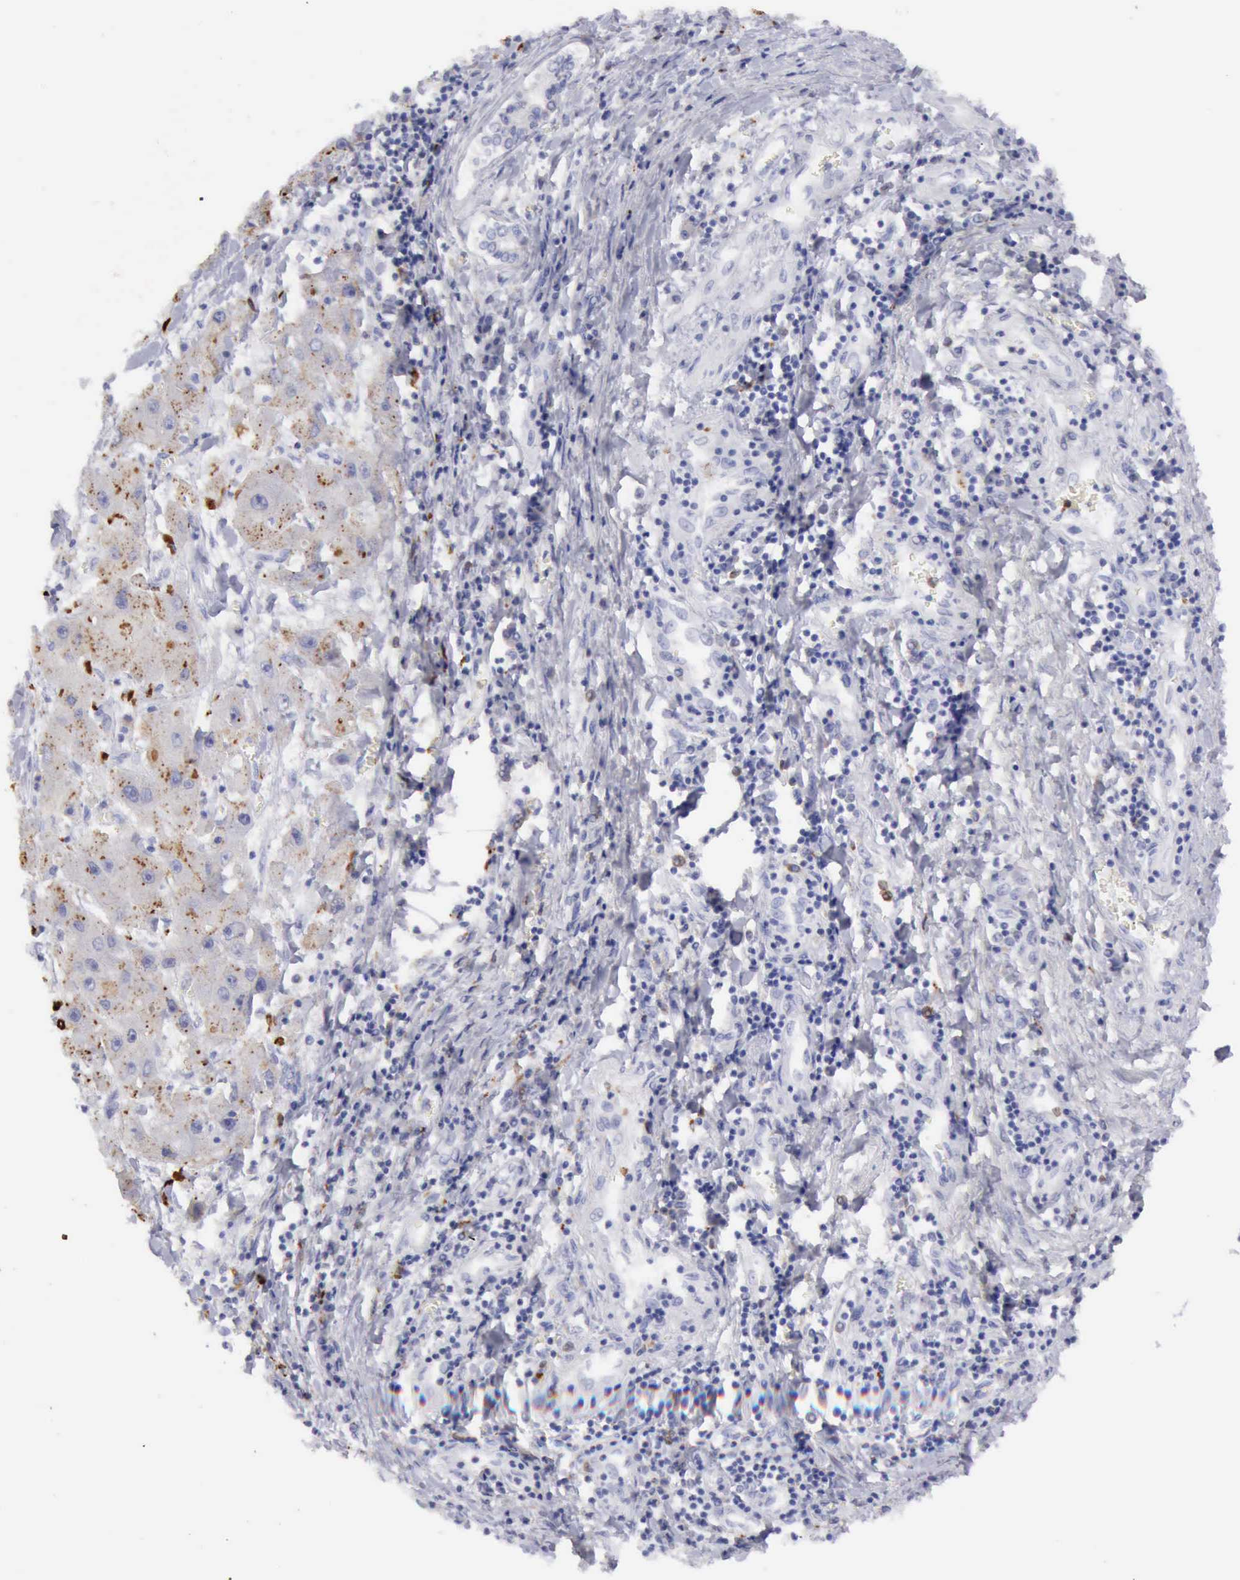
{"staining": {"intensity": "weak", "quantity": "25%-75%", "location": "cytoplasmic/membranous"}, "tissue": "liver cancer", "cell_type": "Tumor cells", "image_type": "cancer", "snomed": [{"axis": "morphology", "description": "Carcinoma, Hepatocellular, NOS"}, {"axis": "topography", "description": "Liver"}], "caption": "Brown immunohistochemical staining in liver hepatocellular carcinoma displays weak cytoplasmic/membranous positivity in approximately 25%-75% of tumor cells. Immunohistochemistry stains the protein of interest in brown and the nuclei are stained blue.", "gene": "CTSS", "patient": {"sex": "male", "age": 24}}